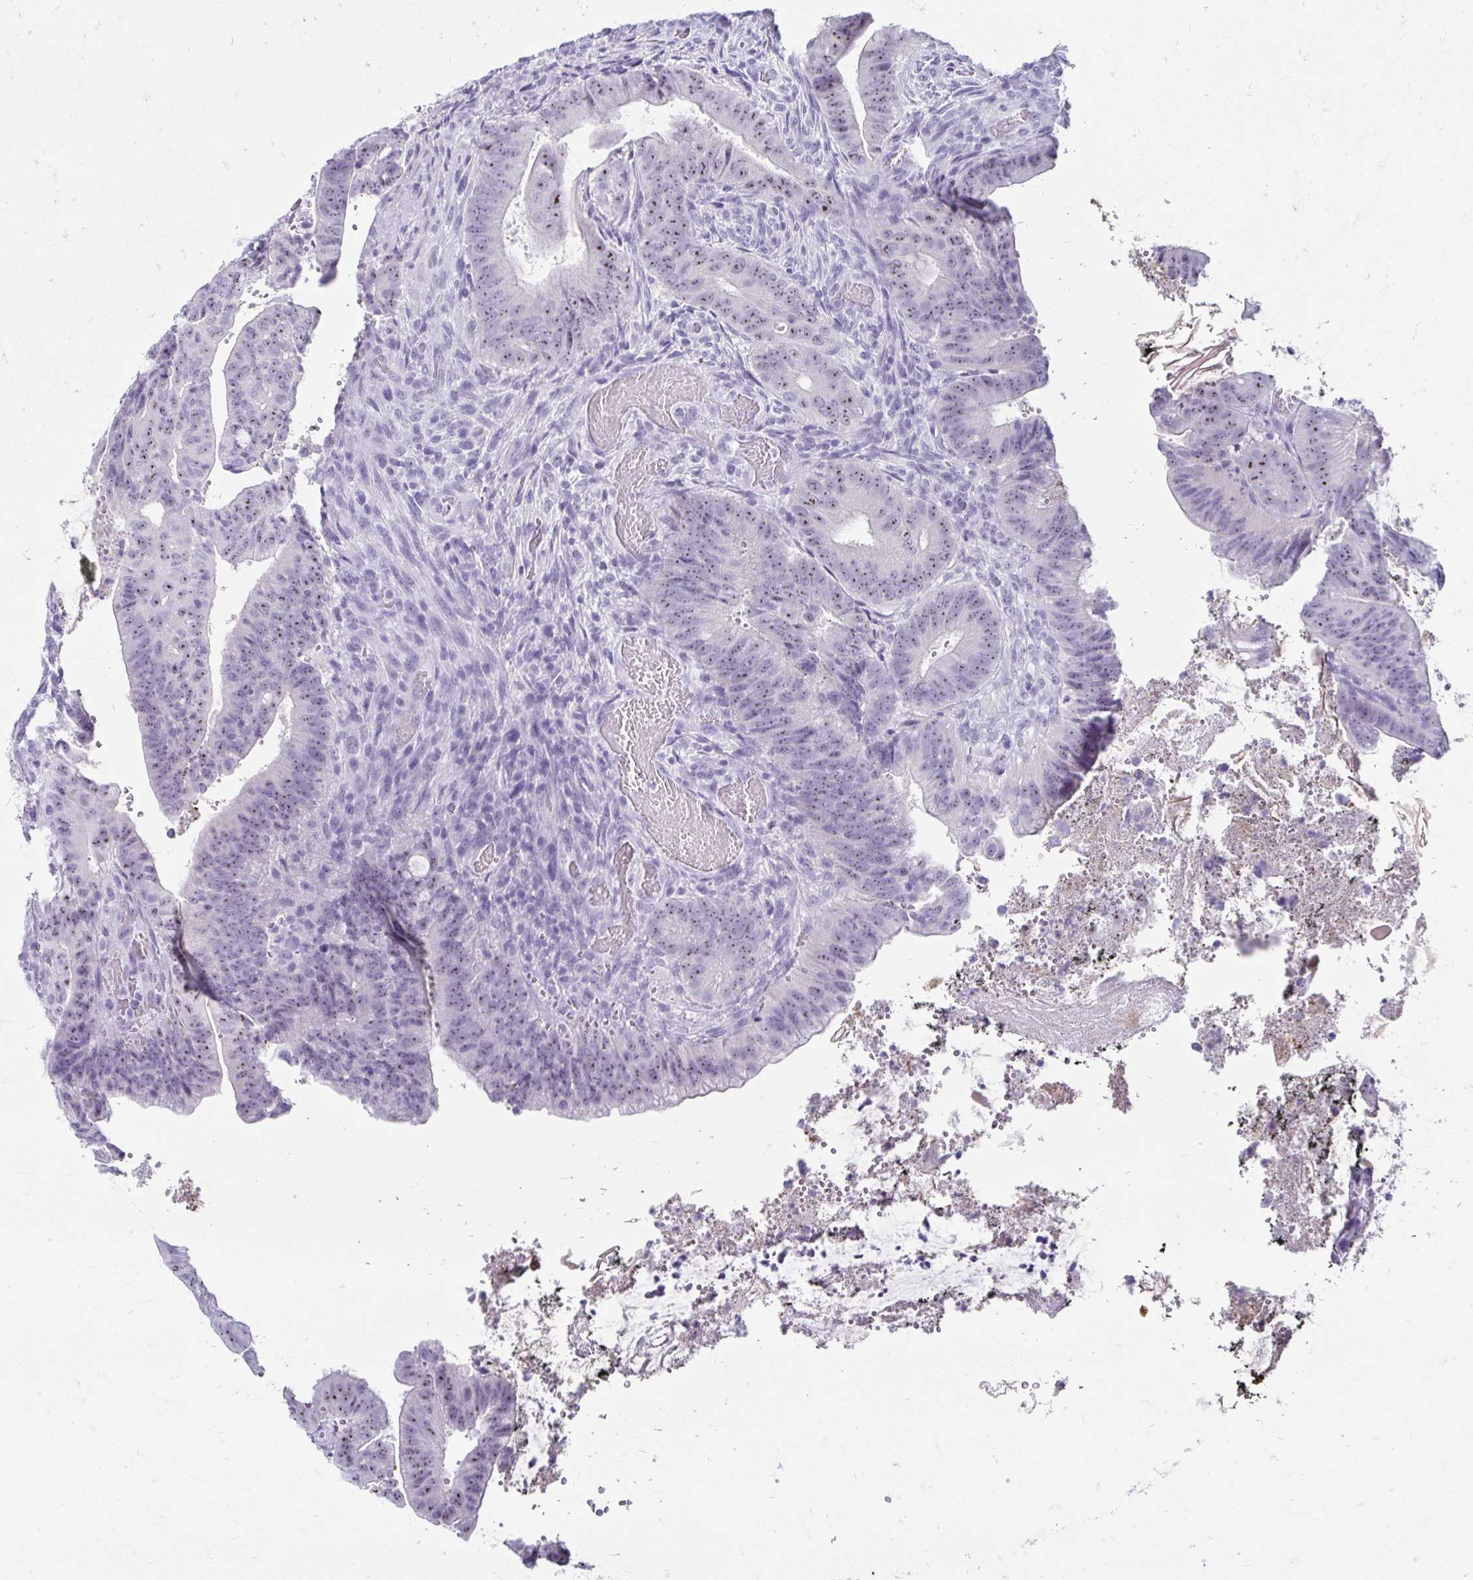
{"staining": {"intensity": "moderate", "quantity": "25%-75%", "location": "nuclear"}, "tissue": "colorectal cancer", "cell_type": "Tumor cells", "image_type": "cancer", "snomed": [{"axis": "morphology", "description": "Adenocarcinoma, NOS"}, {"axis": "topography", "description": "Colon"}], "caption": "Human colorectal adenocarcinoma stained with a brown dye demonstrates moderate nuclear positive expression in about 25%-75% of tumor cells.", "gene": "CST6", "patient": {"sex": "female", "age": 43}}